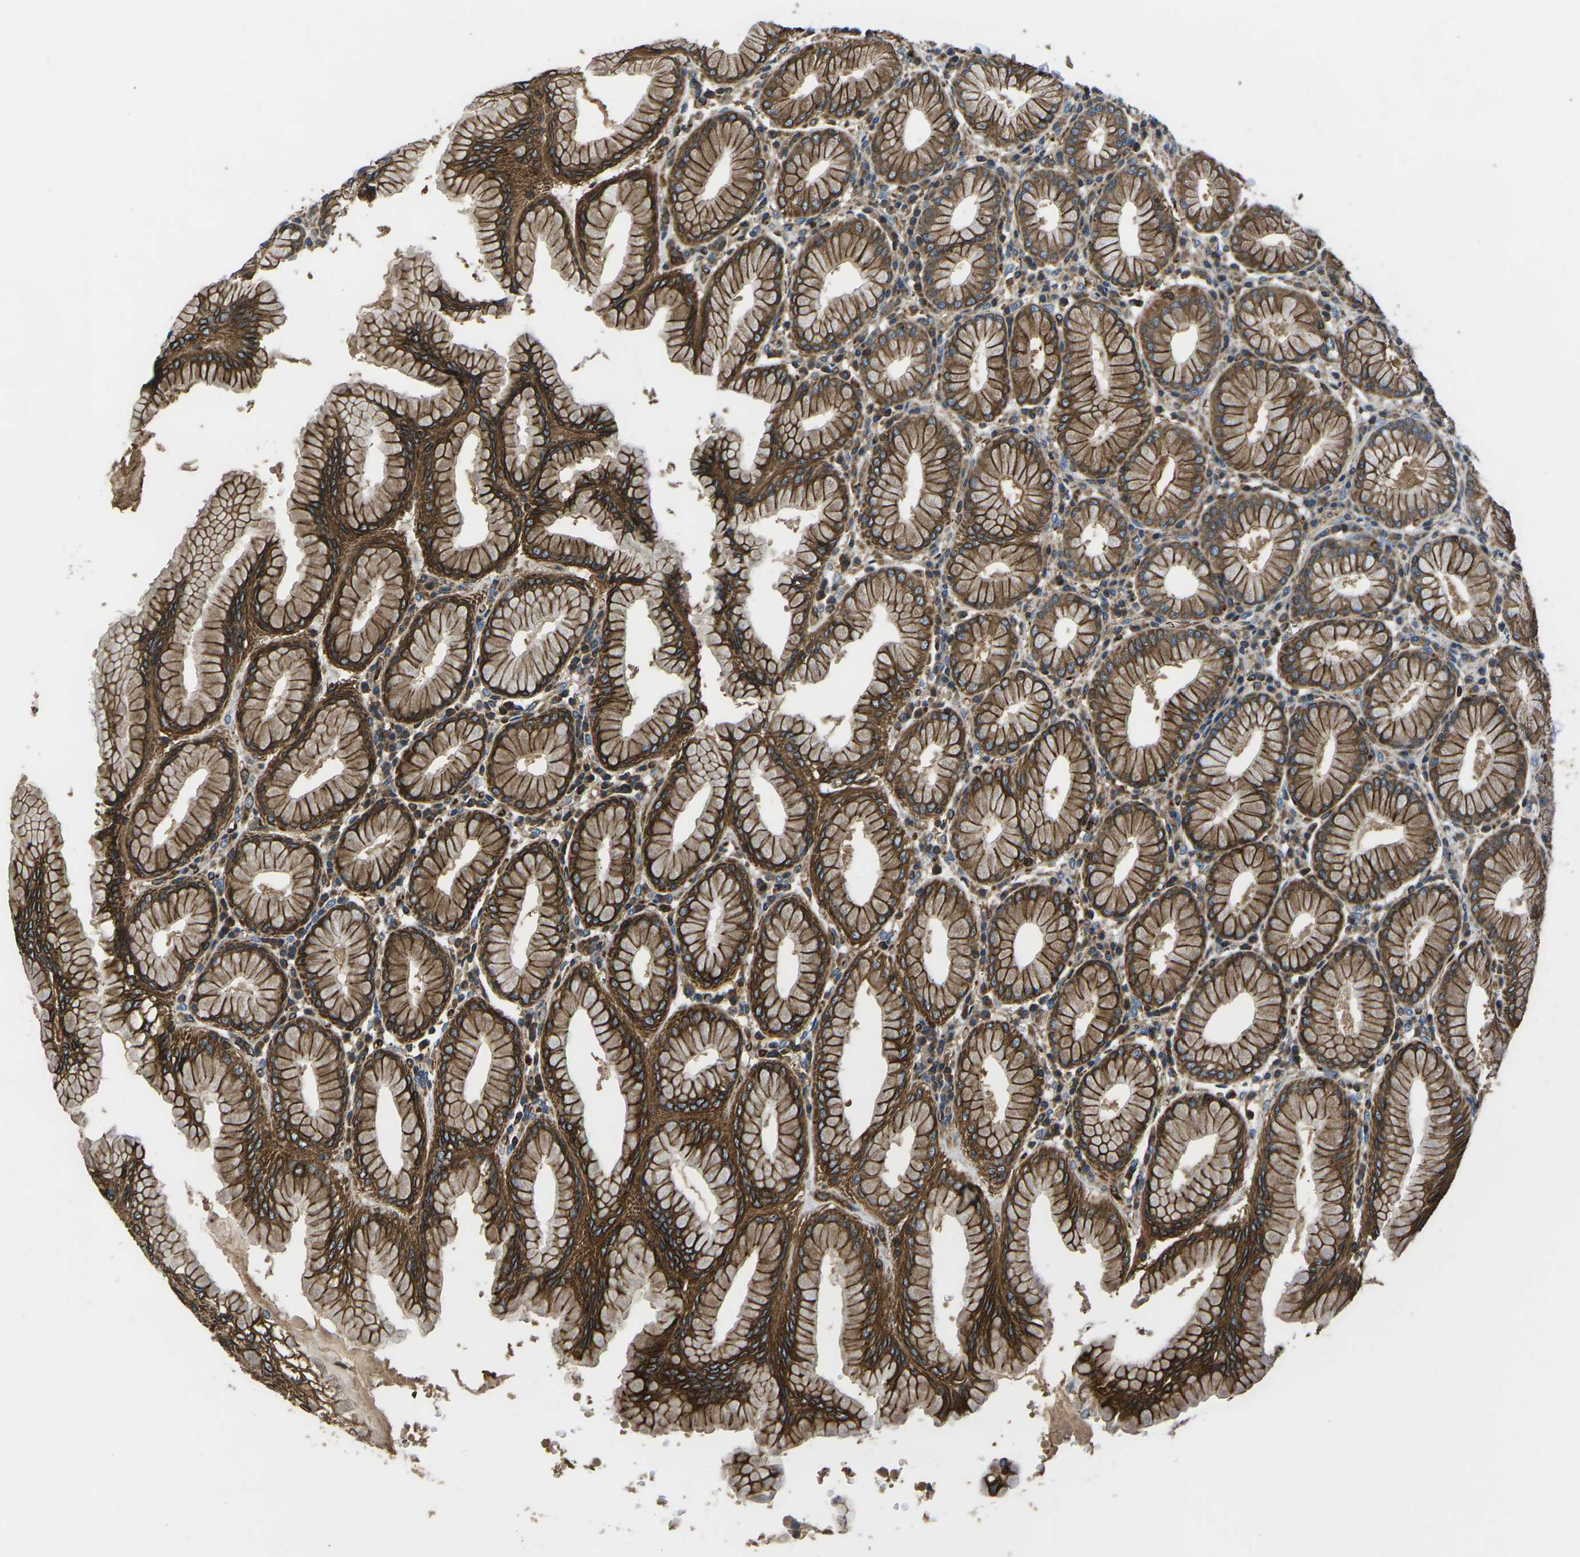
{"staining": {"intensity": "moderate", "quantity": ">75%", "location": "cytoplasmic/membranous"}, "tissue": "stomach", "cell_type": "Glandular cells", "image_type": "normal", "snomed": [{"axis": "morphology", "description": "Normal tissue, NOS"}, {"axis": "topography", "description": "Stomach"}, {"axis": "topography", "description": "Stomach, lower"}], "caption": "Immunohistochemistry staining of unremarkable stomach, which demonstrates medium levels of moderate cytoplasmic/membranous expression in about >75% of glandular cells indicating moderate cytoplasmic/membranous protein positivity. The staining was performed using DAB (3,3'-diaminobenzidine) (brown) for protein detection and nuclei were counterstained in hematoxylin (blue).", "gene": "KCNJ15", "patient": {"sex": "female", "age": 56}}